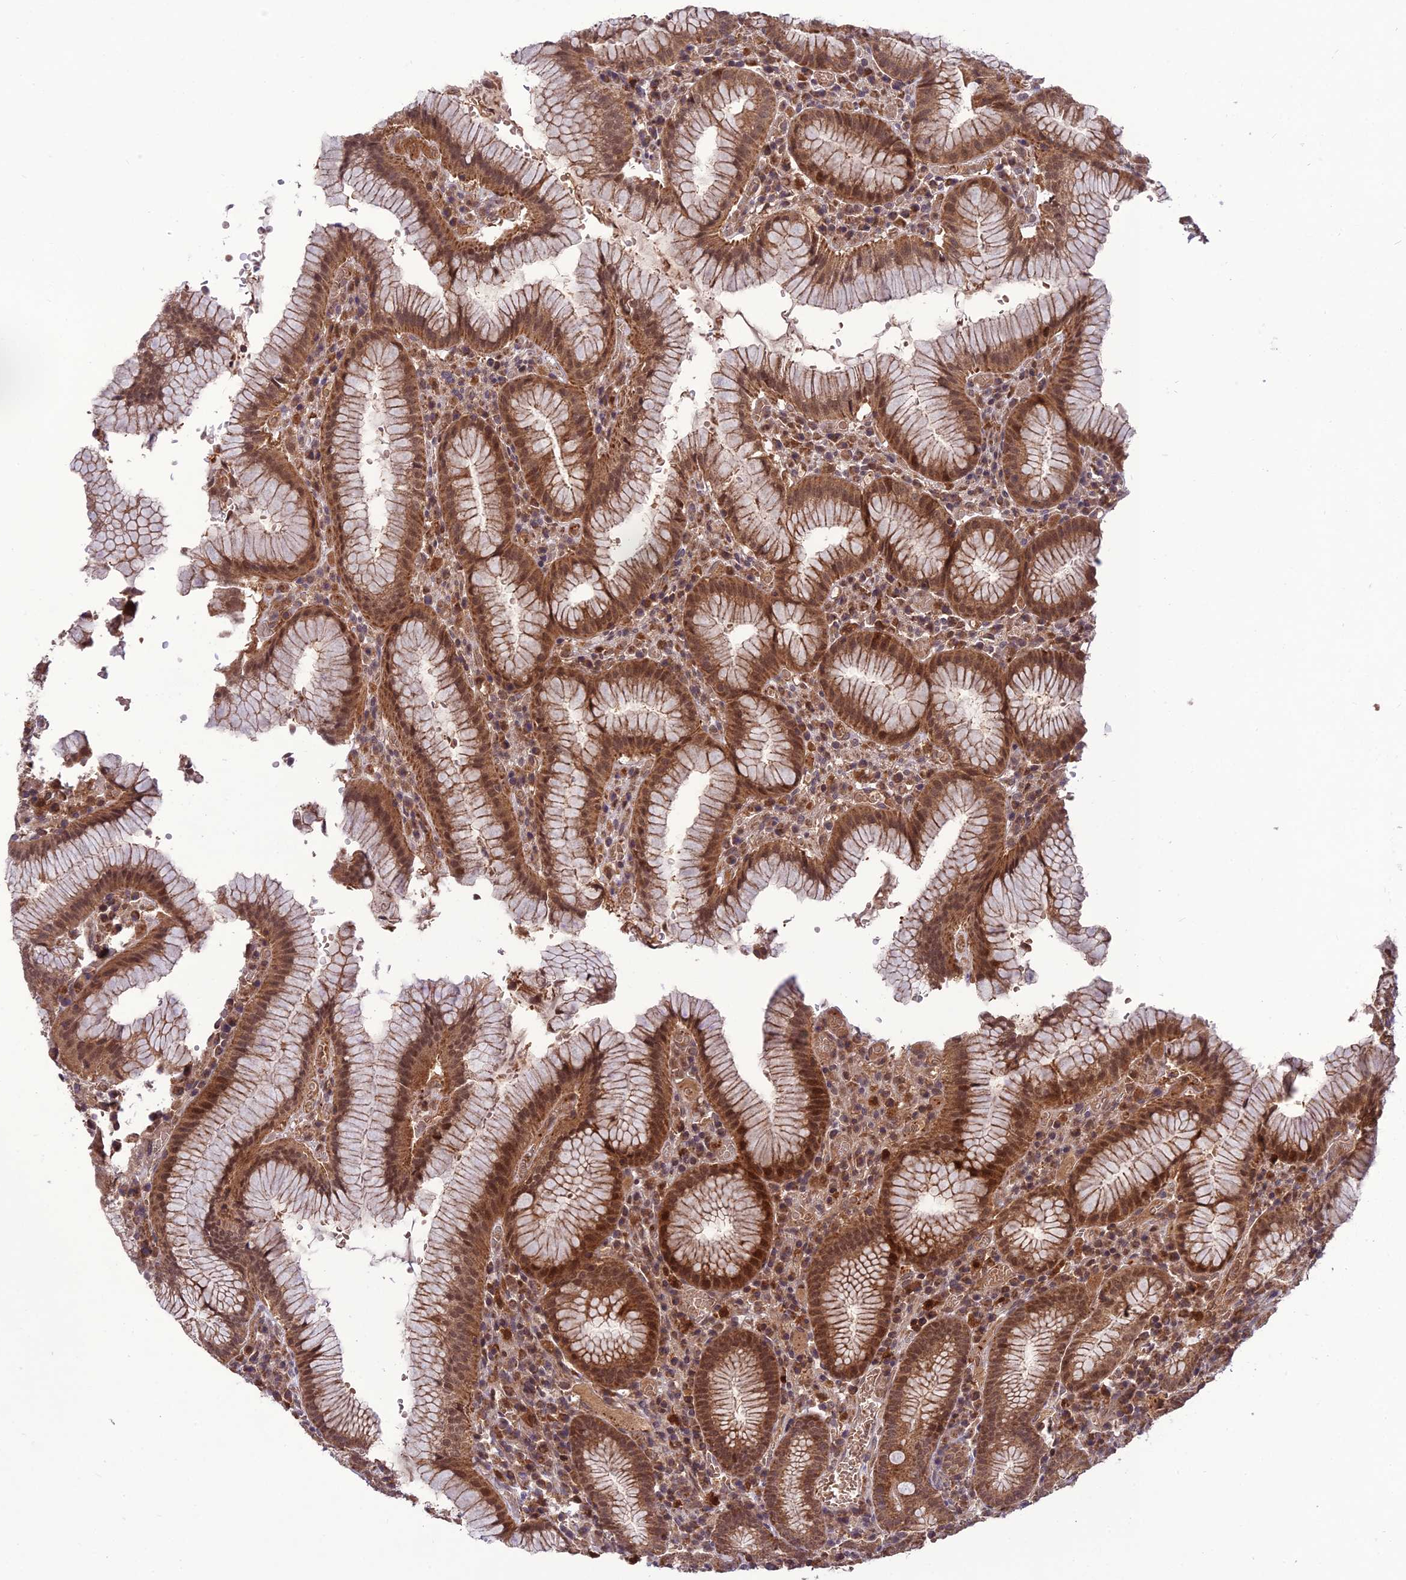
{"staining": {"intensity": "strong", "quantity": ">75%", "location": "cytoplasmic/membranous,nuclear"}, "tissue": "stomach", "cell_type": "Glandular cells", "image_type": "normal", "snomed": [{"axis": "morphology", "description": "Normal tissue, NOS"}, {"axis": "topography", "description": "Stomach"}], "caption": "A brown stain shows strong cytoplasmic/membranous,nuclear staining of a protein in glandular cells of normal stomach. The staining was performed using DAB, with brown indicating positive protein expression. Nuclei are stained blue with hematoxylin.", "gene": "NDUFC1", "patient": {"sex": "male", "age": 55}}